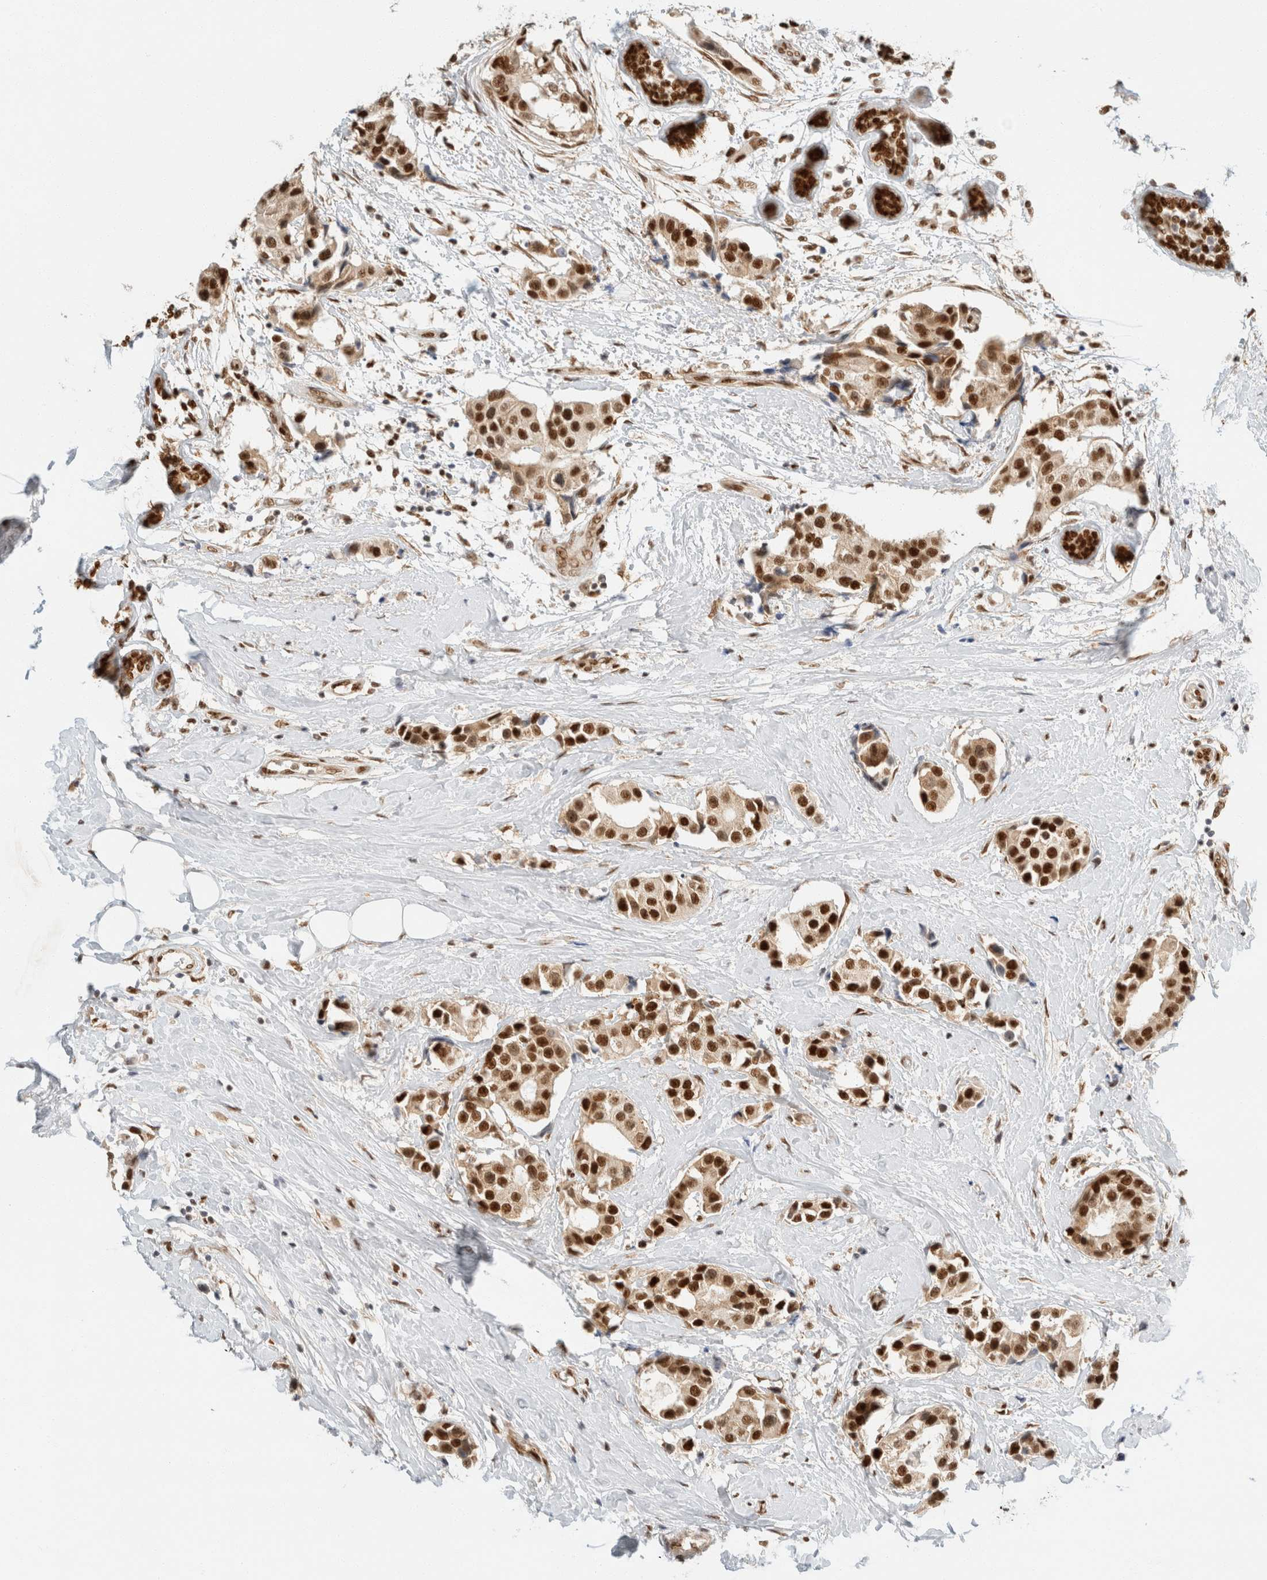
{"staining": {"intensity": "strong", "quantity": ">75%", "location": "nuclear"}, "tissue": "breast cancer", "cell_type": "Tumor cells", "image_type": "cancer", "snomed": [{"axis": "morphology", "description": "Normal tissue, NOS"}, {"axis": "morphology", "description": "Duct carcinoma"}, {"axis": "topography", "description": "Breast"}], "caption": "Protein staining of invasive ductal carcinoma (breast) tissue shows strong nuclear staining in about >75% of tumor cells. Nuclei are stained in blue.", "gene": "ZNF768", "patient": {"sex": "female", "age": 39}}